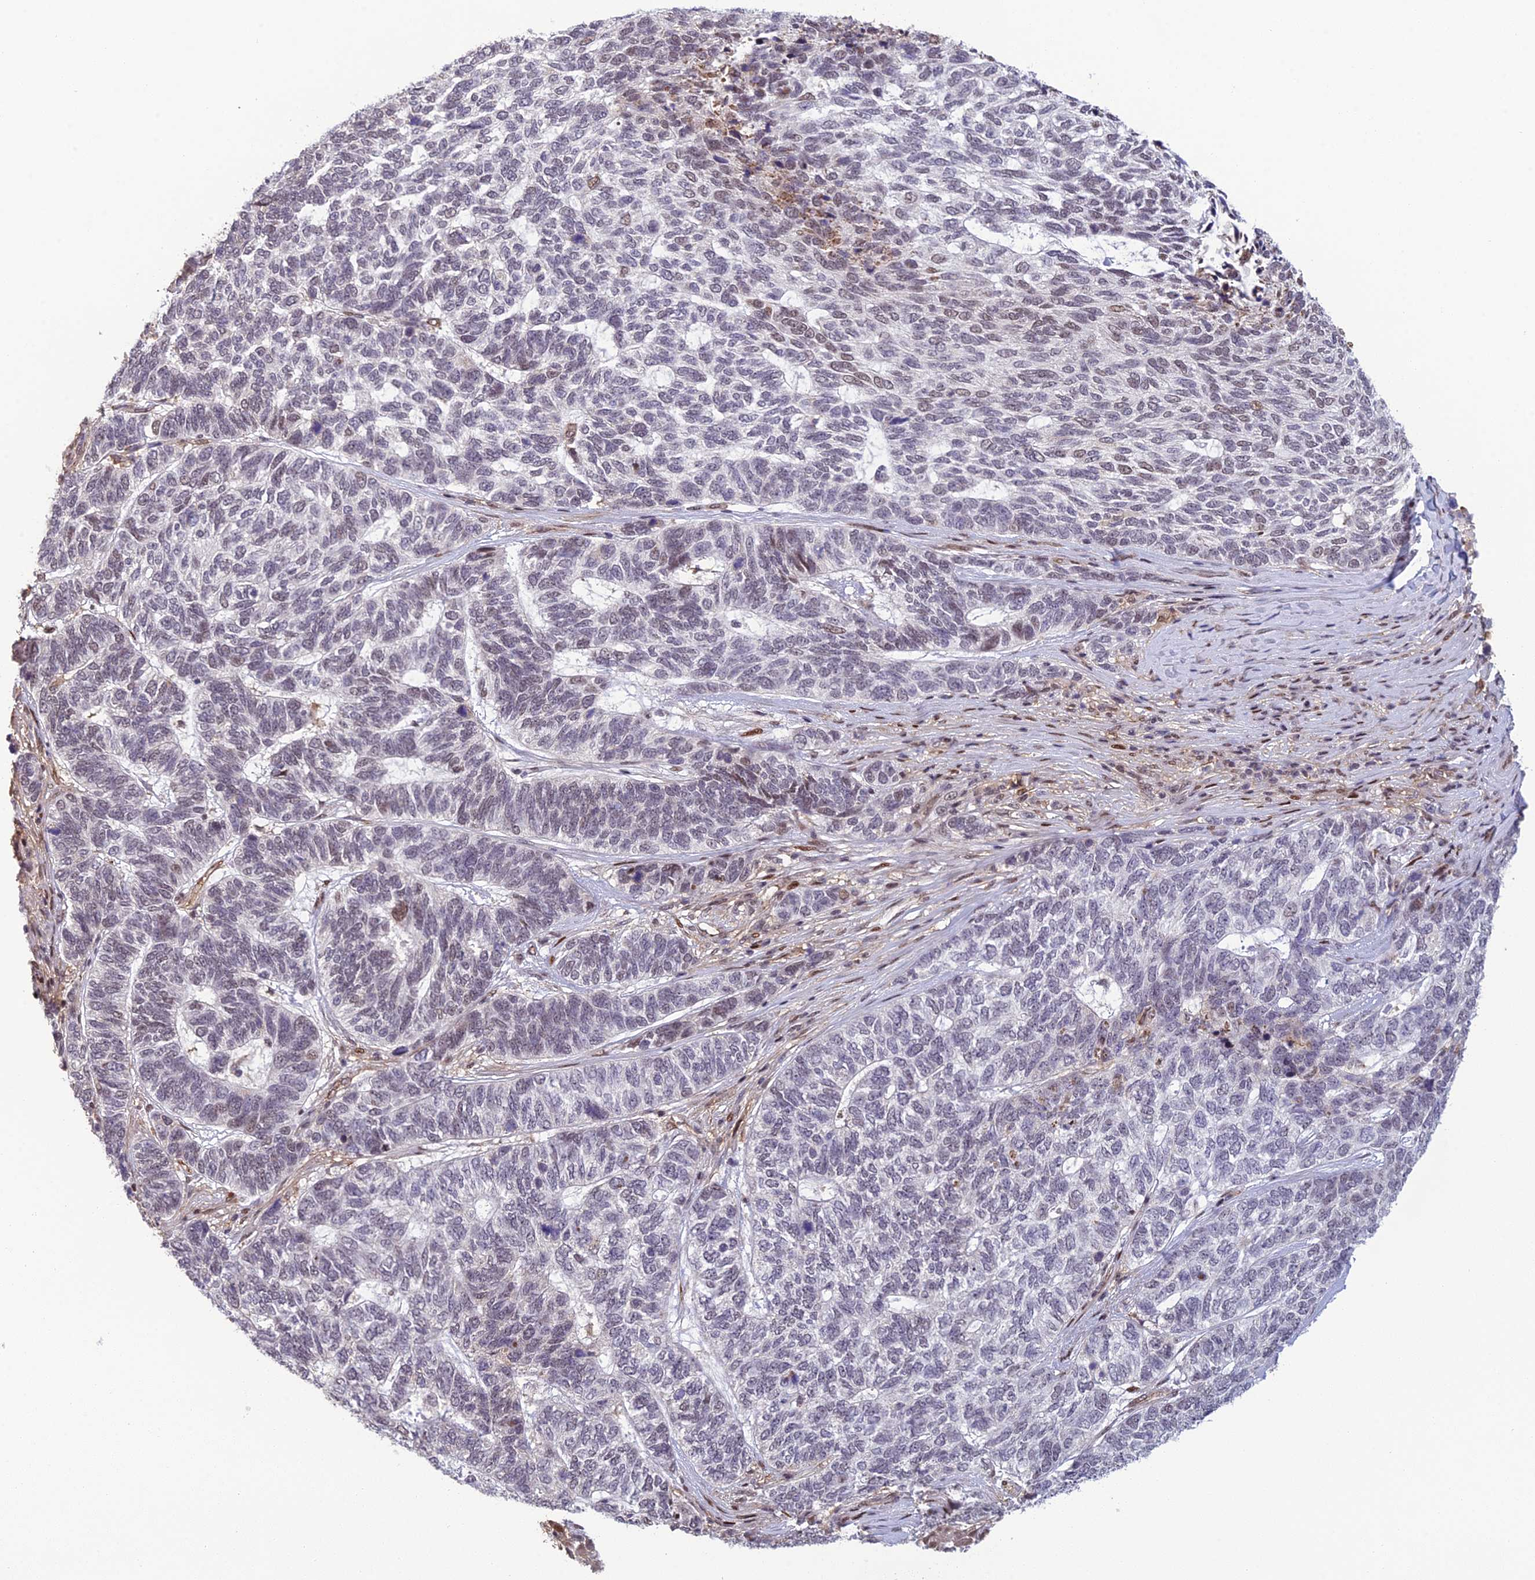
{"staining": {"intensity": "weak", "quantity": "<25%", "location": "nuclear"}, "tissue": "skin cancer", "cell_type": "Tumor cells", "image_type": "cancer", "snomed": [{"axis": "morphology", "description": "Basal cell carcinoma"}, {"axis": "topography", "description": "Skin"}], "caption": "Tumor cells show no significant expression in skin basal cell carcinoma.", "gene": "RANBP3", "patient": {"sex": "female", "age": 65}}